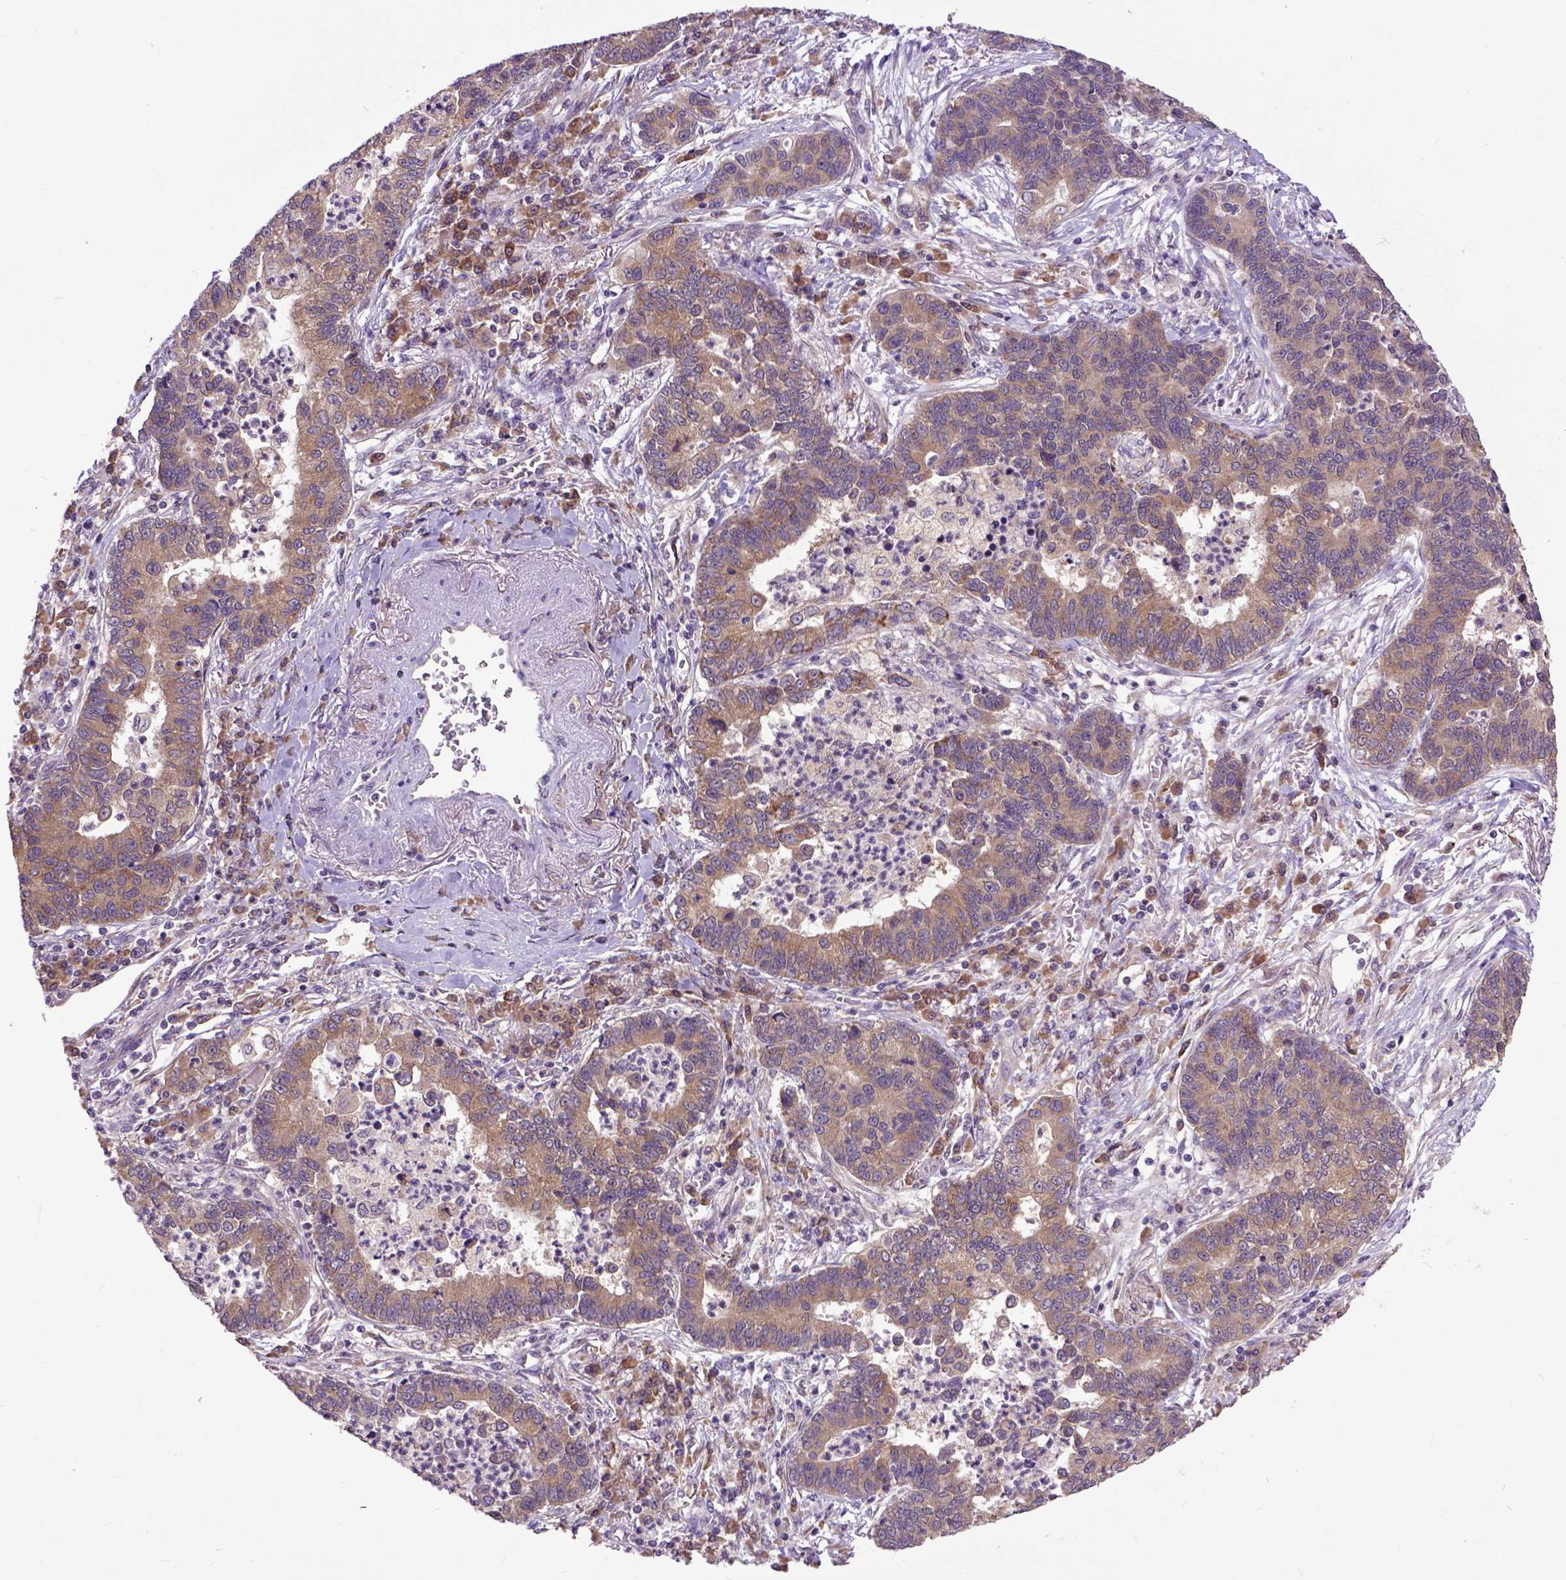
{"staining": {"intensity": "weak", "quantity": ">75%", "location": "cytoplasmic/membranous"}, "tissue": "lung cancer", "cell_type": "Tumor cells", "image_type": "cancer", "snomed": [{"axis": "morphology", "description": "Adenocarcinoma, NOS"}, {"axis": "topography", "description": "Lung"}], "caption": "Protein staining exhibits weak cytoplasmic/membranous expression in approximately >75% of tumor cells in lung adenocarcinoma. (DAB IHC, brown staining for protein, blue staining for nuclei).", "gene": "ARL1", "patient": {"sex": "female", "age": 57}}